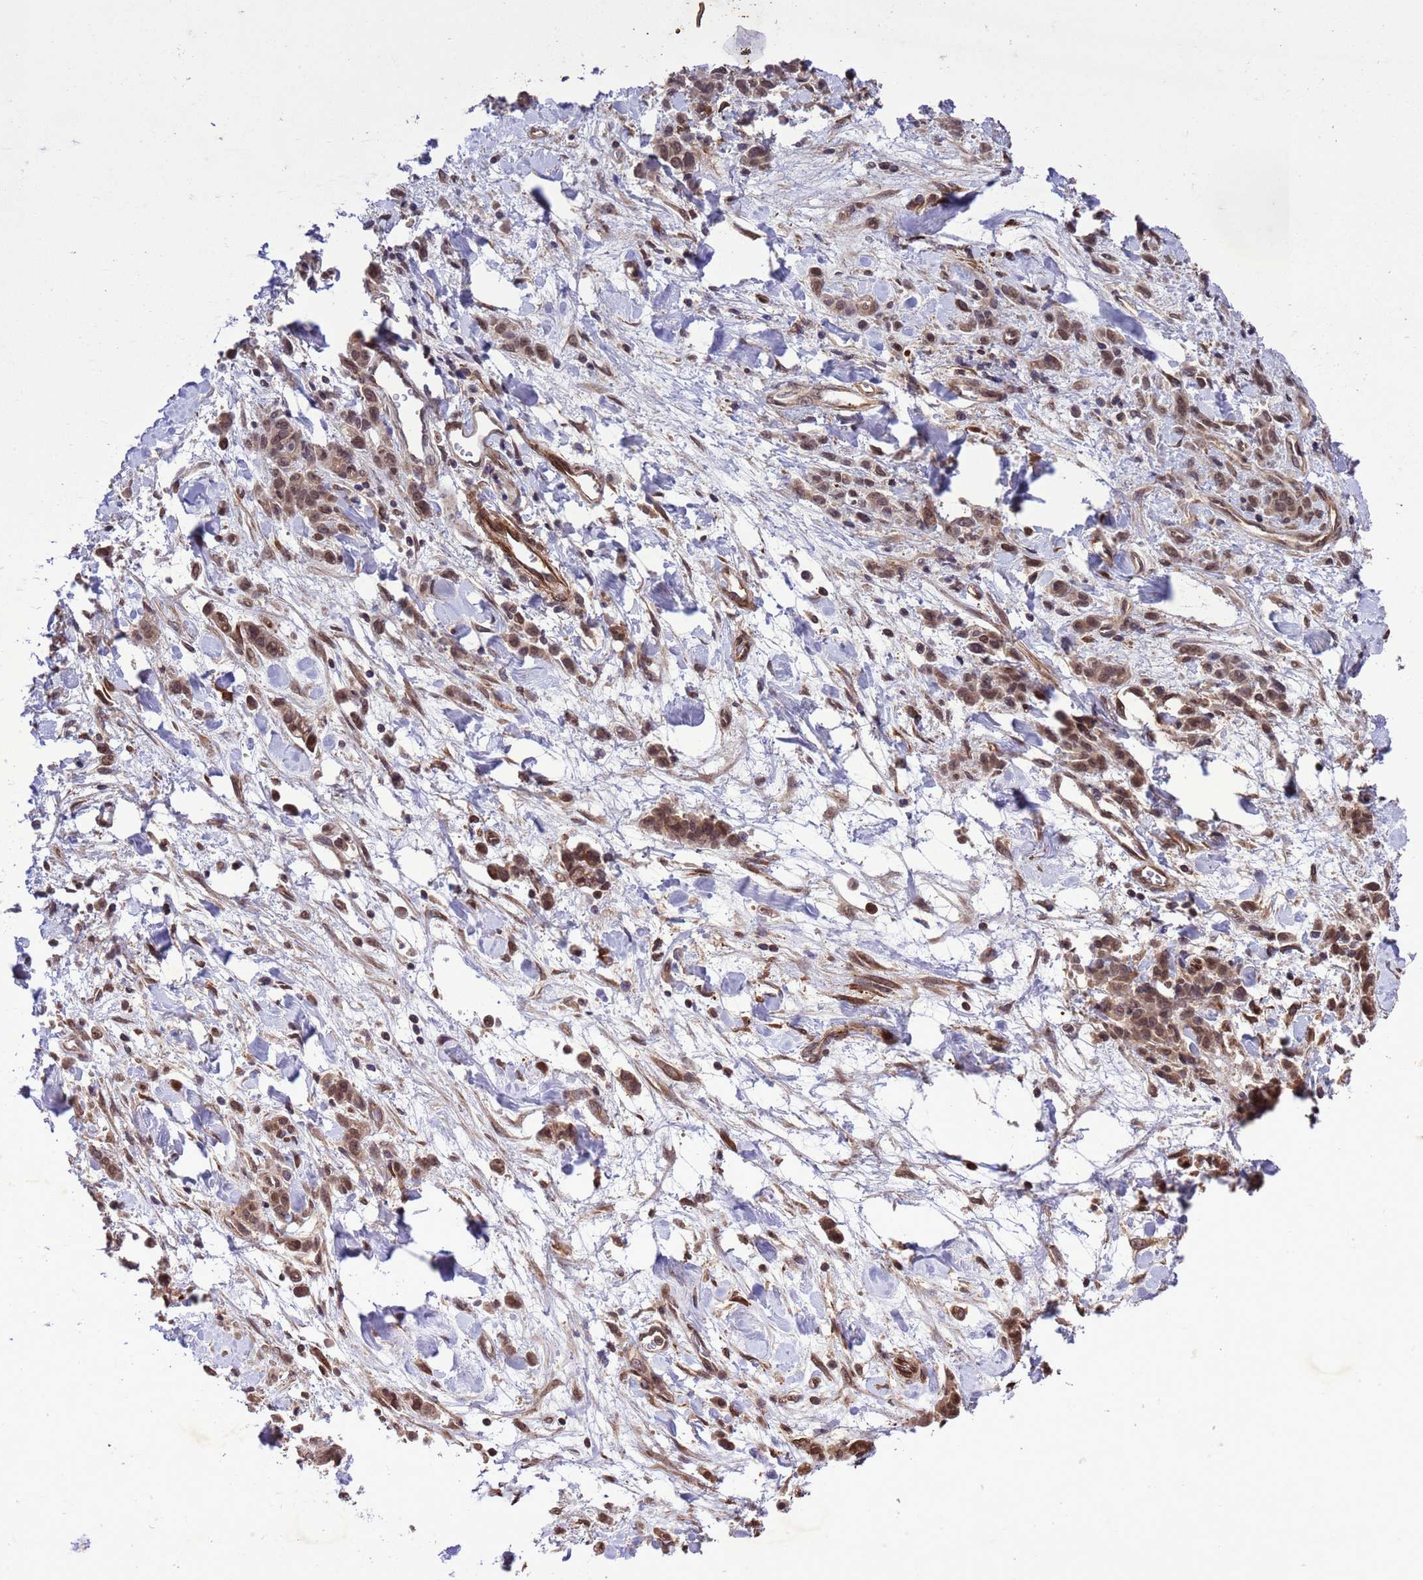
{"staining": {"intensity": "moderate", "quantity": ">75%", "location": "nuclear"}, "tissue": "stomach cancer", "cell_type": "Tumor cells", "image_type": "cancer", "snomed": [{"axis": "morphology", "description": "Normal tissue, NOS"}, {"axis": "morphology", "description": "Adenocarcinoma, NOS"}, {"axis": "topography", "description": "Stomach"}], "caption": "Immunohistochemical staining of human stomach adenocarcinoma shows moderate nuclear protein staining in about >75% of tumor cells.", "gene": "VSTM4", "patient": {"sex": "male", "age": 82}}